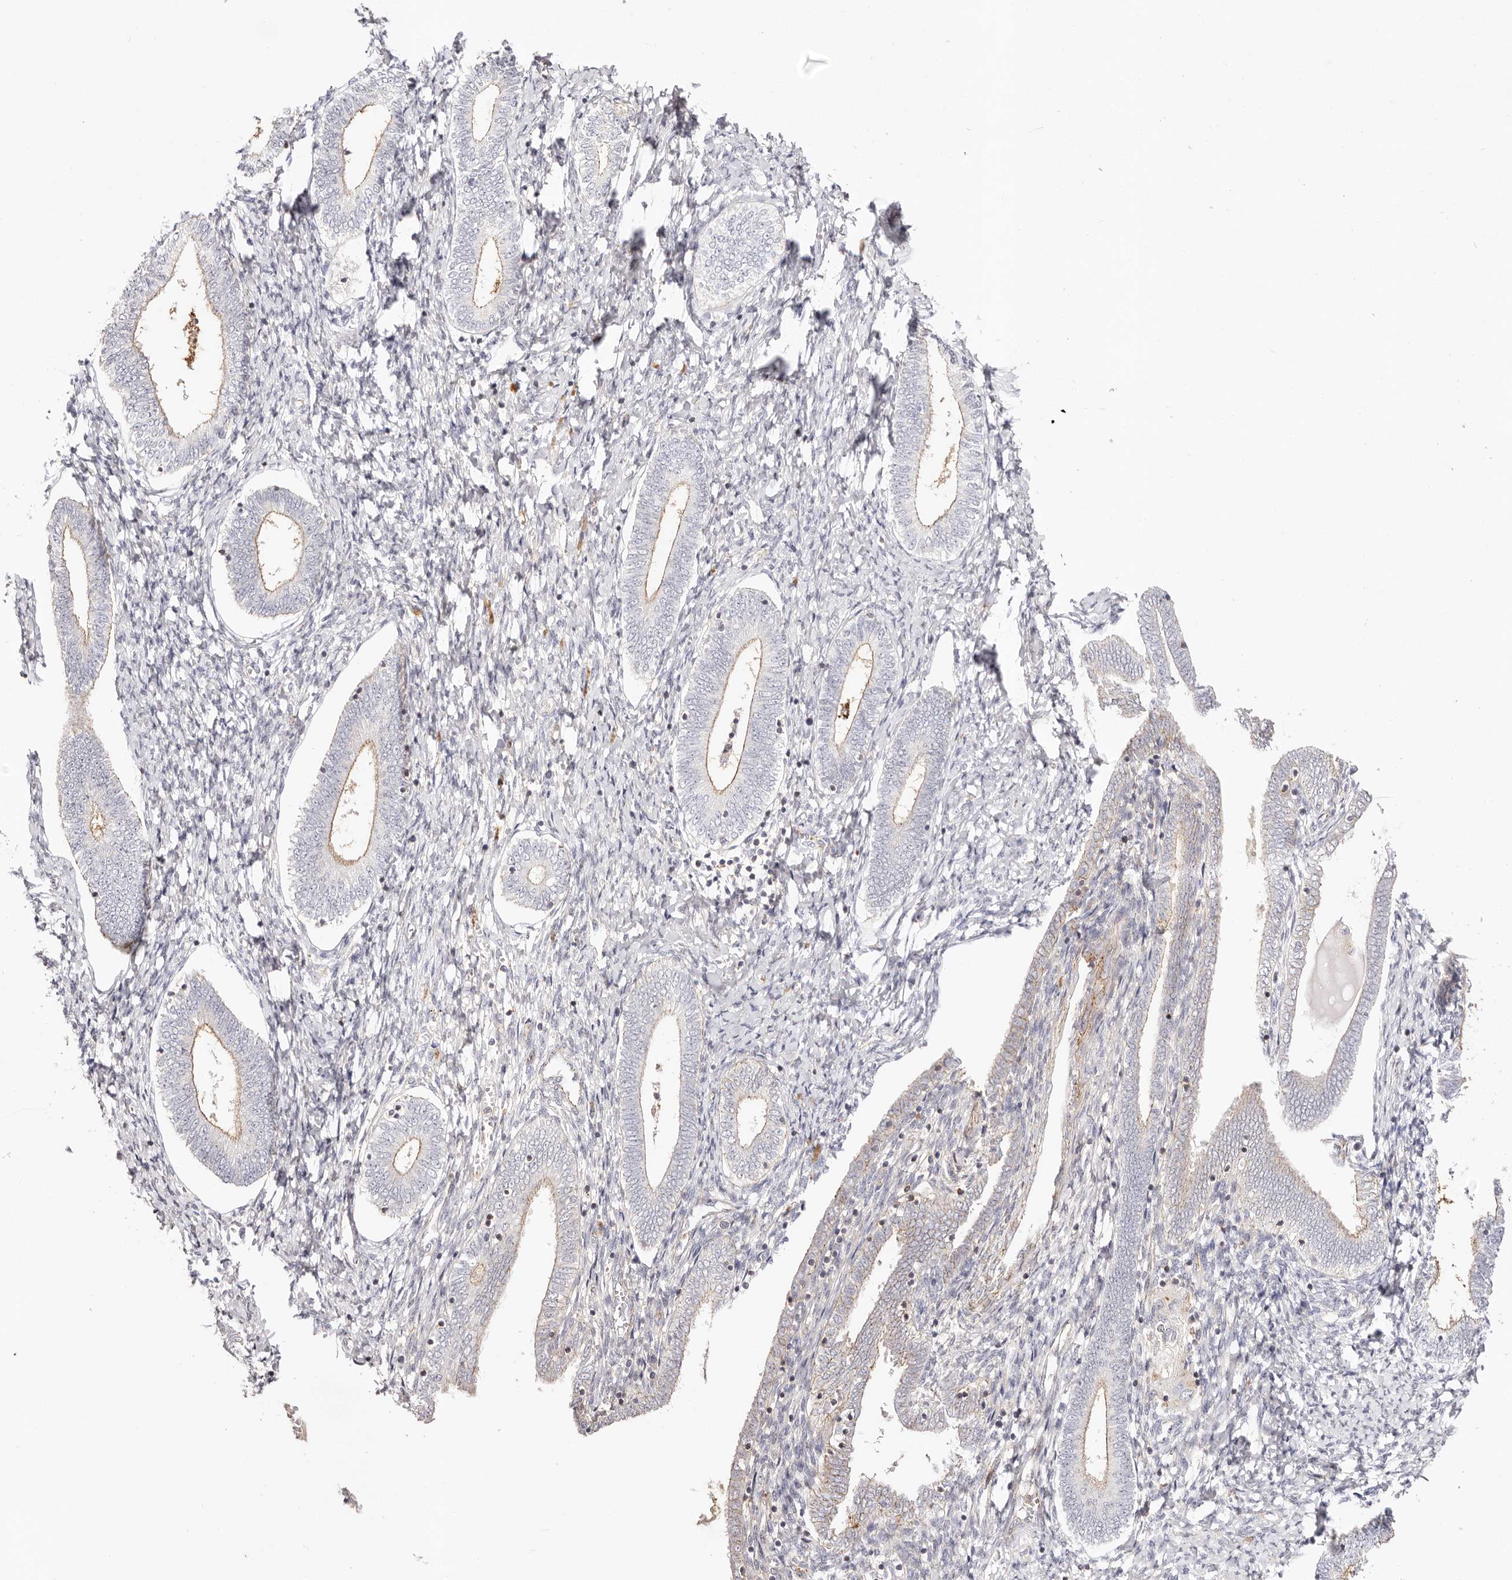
{"staining": {"intensity": "negative", "quantity": "none", "location": "none"}, "tissue": "endometrium", "cell_type": "Cells in endometrial stroma", "image_type": "normal", "snomed": [{"axis": "morphology", "description": "Normal tissue, NOS"}, {"axis": "topography", "description": "Endometrium"}], "caption": "An immunohistochemistry (IHC) photomicrograph of benign endometrium is shown. There is no staining in cells in endometrial stroma of endometrium. The staining is performed using DAB (3,3'-diaminobenzidine) brown chromogen with nuclei counter-stained in using hematoxylin.", "gene": "SLC35B2", "patient": {"sex": "female", "age": 72}}